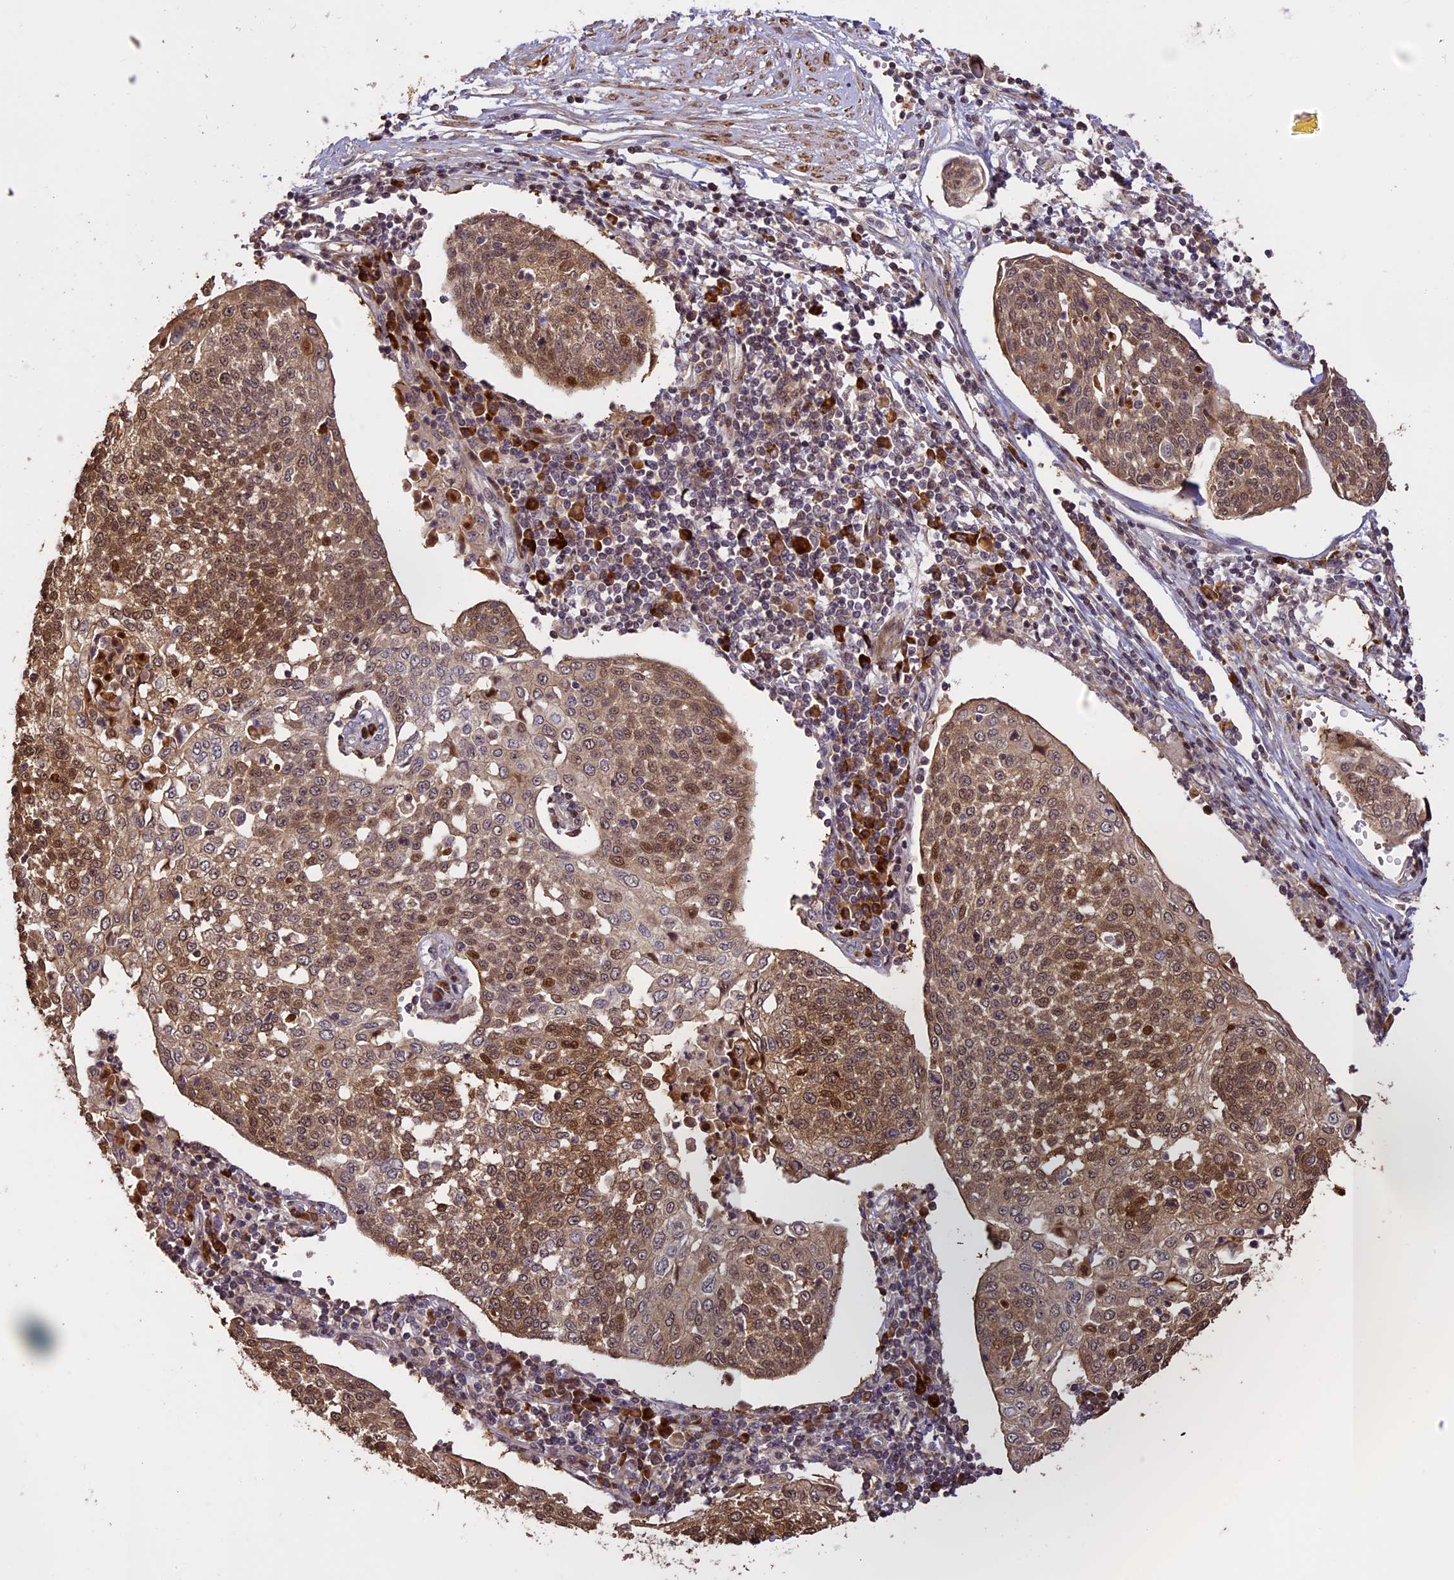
{"staining": {"intensity": "moderate", "quantity": ">75%", "location": "cytoplasmic/membranous,nuclear"}, "tissue": "cervical cancer", "cell_type": "Tumor cells", "image_type": "cancer", "snomed": [{"axis": "morphology", "description": "Squamous cell carcinoma, NOS"}, {"axis": "topography", "description": "Cervix"}], "caption": "The immunohistochemical stain labels moderate cytoplasmic/membranous and nuclear positivity in tumor cells of squamous cell carcinoma (cervical) tissue. The protein of interest is stained brown, and the nuclei are stained in blue (DAB (3,3'-diaminobenzidine) IHC with brightfield microscopy, high magnification).", "gene": "ENHO", "patient": {"sex": "female", "age": 34}}